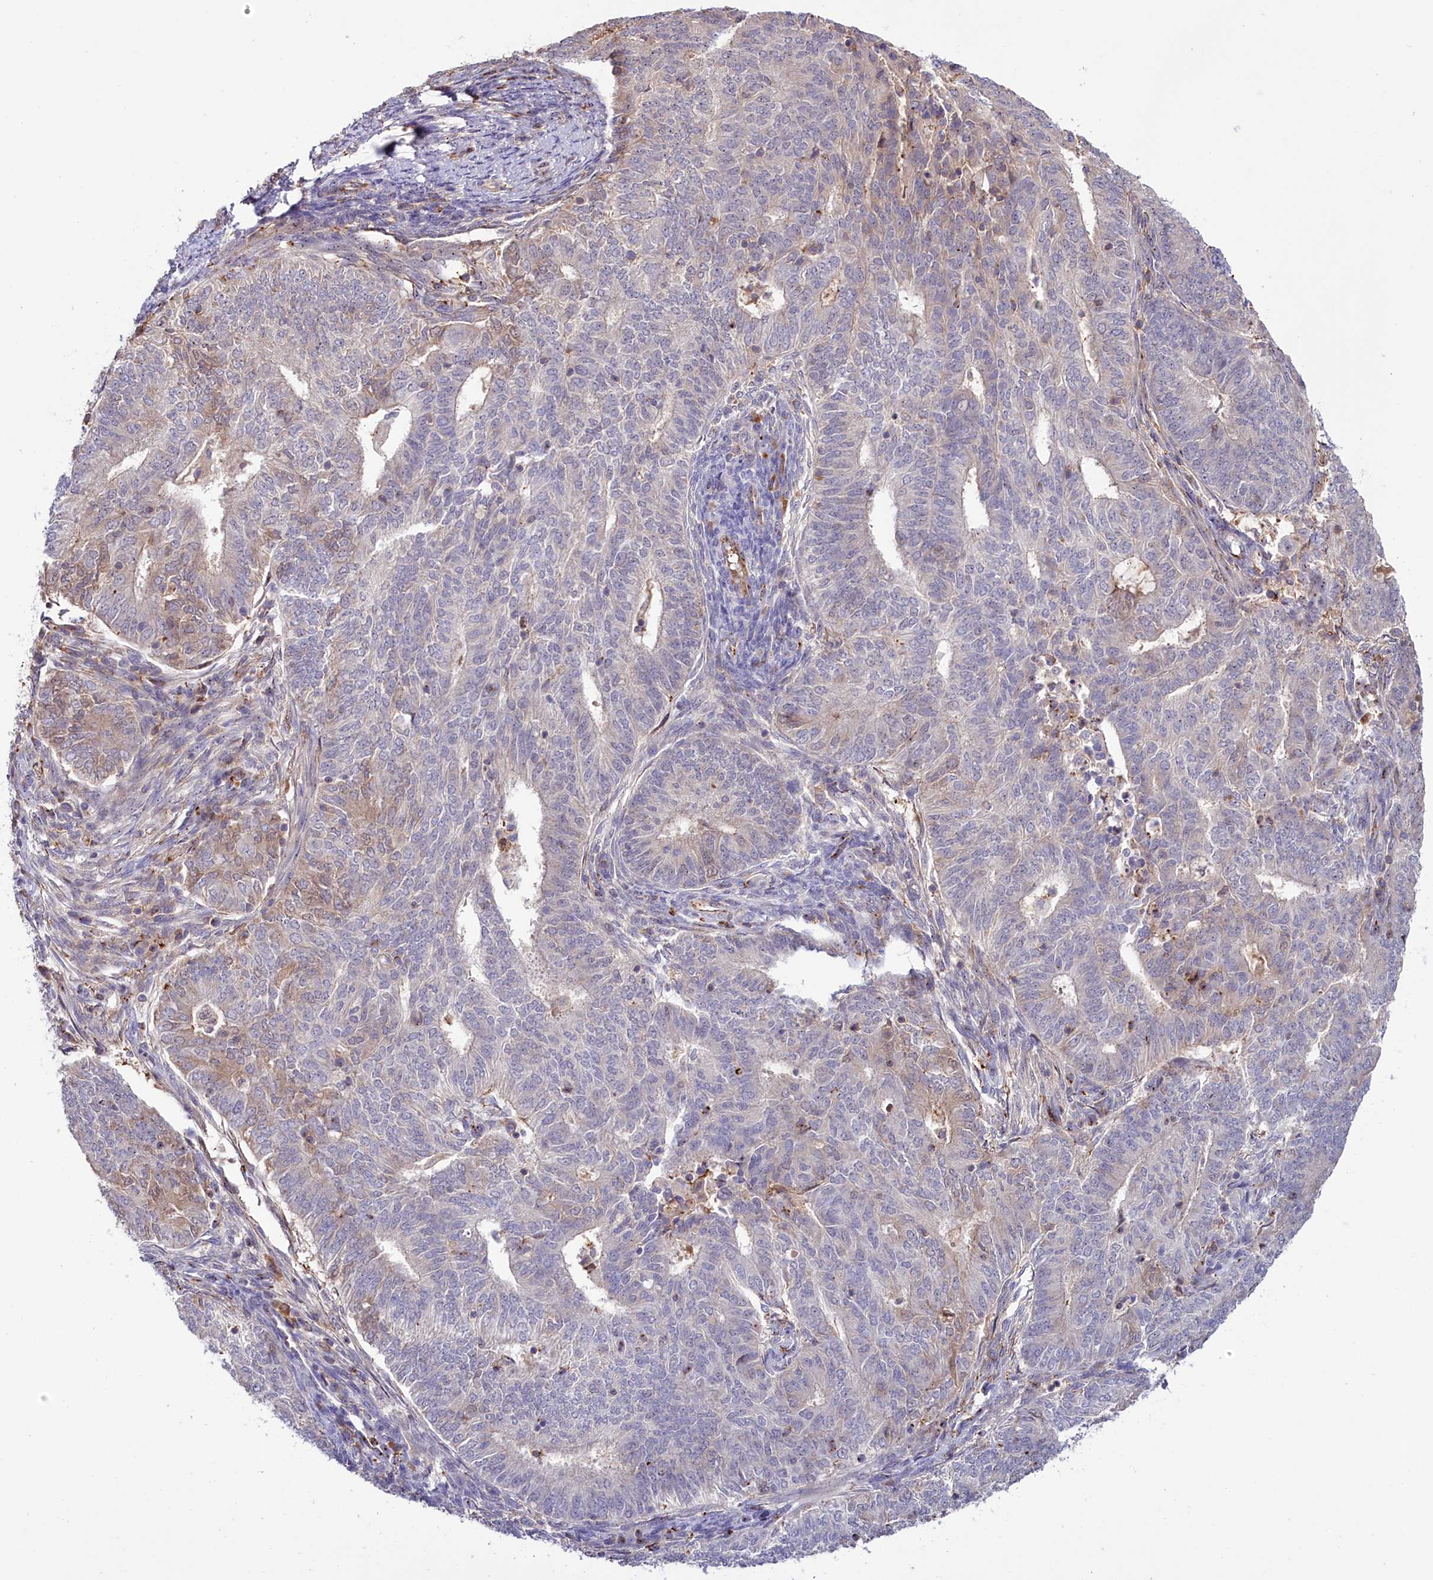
{"staining": {"intensity": "weak", "quantity": "<25%", "location": "nuclear"}, "tissue": "endometrial cancer", "cell_type": "Tumor cells", "image_type": "cancer", "snomed": [{"axis": "morphology", "description": "Adenocarcinoma, NOS"}, {"axis": "topography", "description": "Endometrium"}], "caption": "Immunohistochemistry micrograph of adenocarcinoma (endometrial) stained for a protein (brown), which displays no staining in tumor cells.", "gene": "NEURL4", "patient": {"sex": "female", "age": 62}}